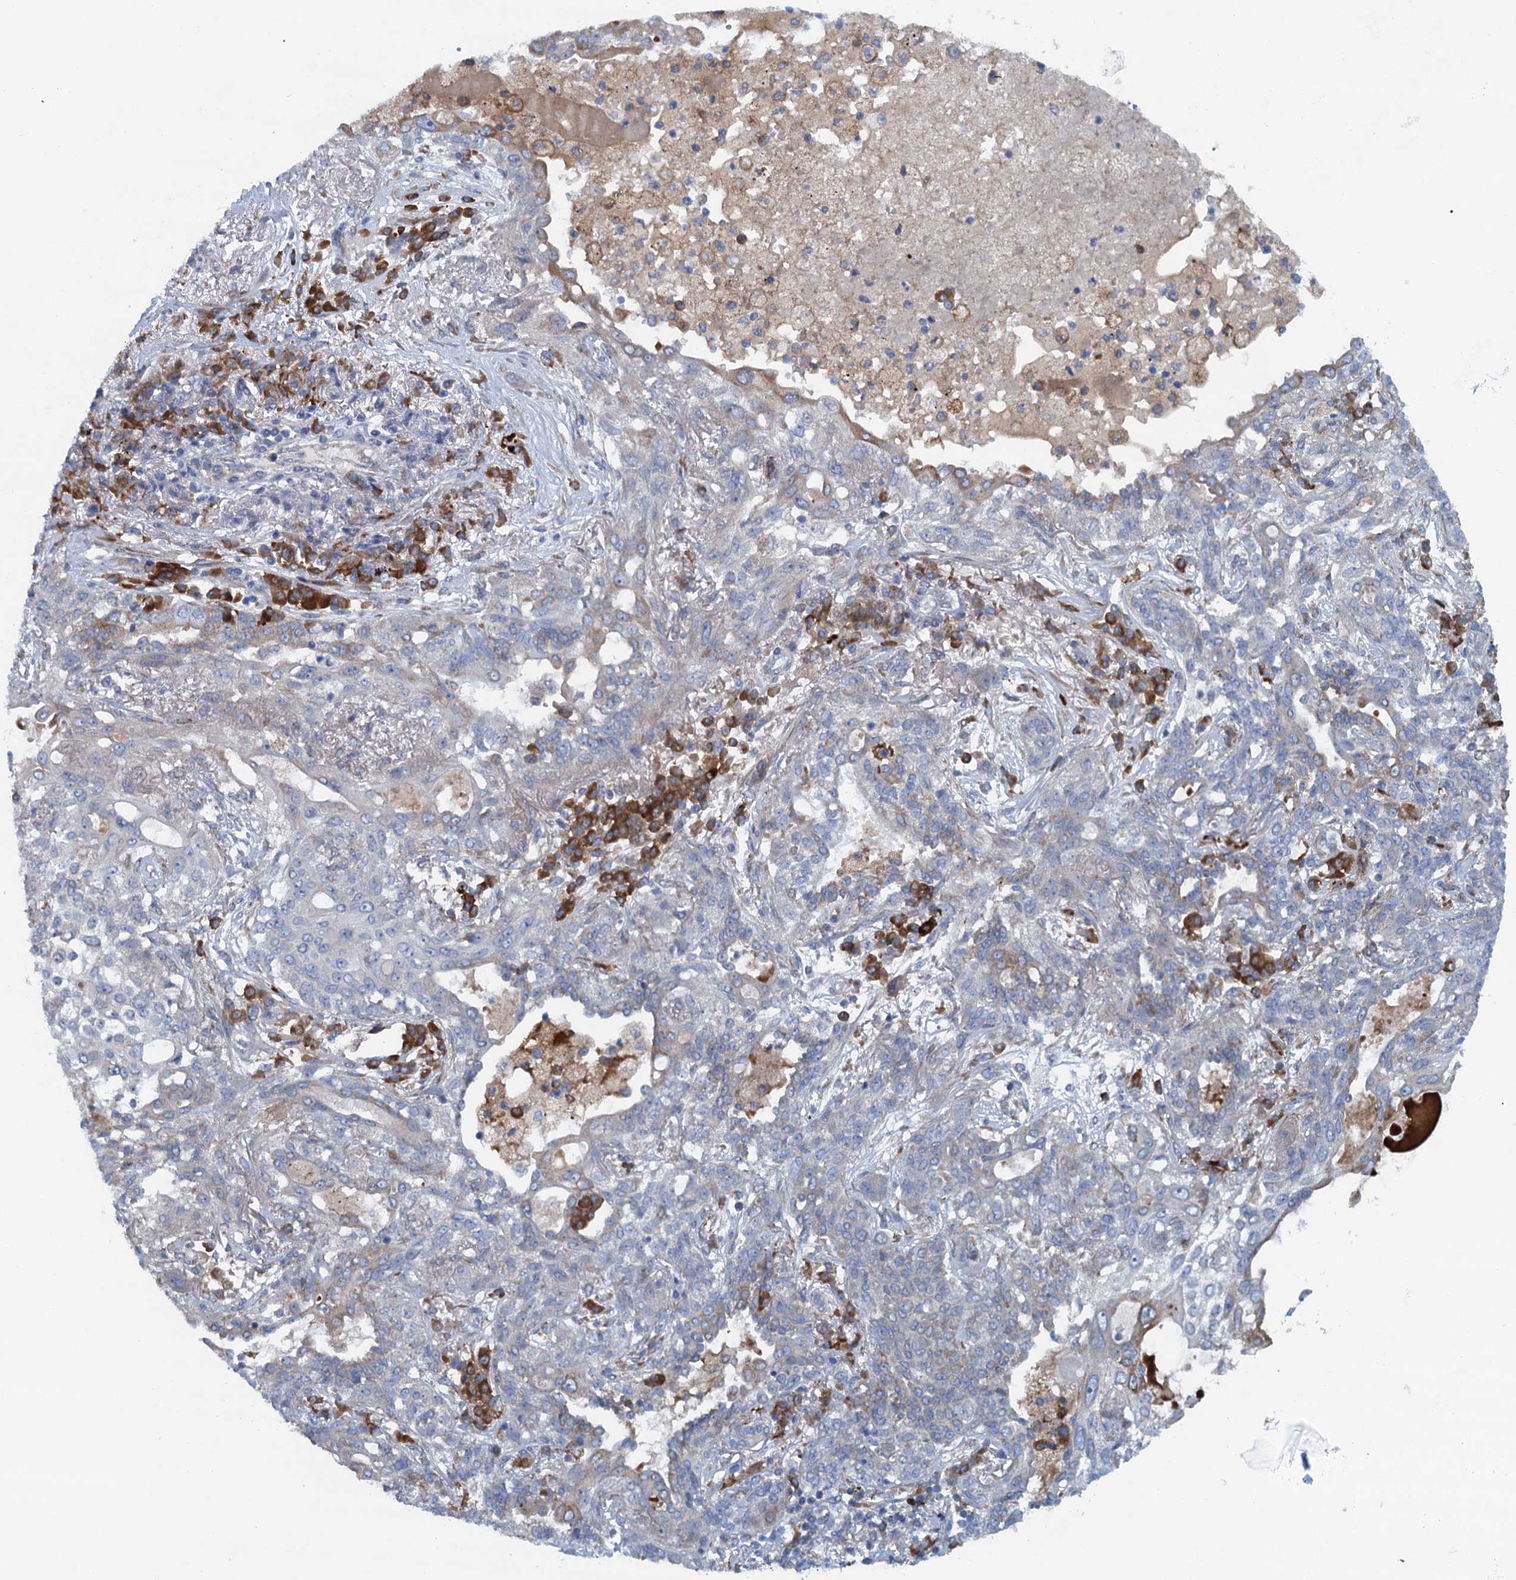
{"staining": {"intensity": "moderate", "quantity": "25%-75%", "location": "cytoplasmic/membranous"}, "tissue": "lung cancer", "cell_type": "Tumor cells", "image_type": "cancer", "snomed": [{"axis": "morphology", "description": "Squamous cell carcinoma, NOS"}, {"axis": "topography", "description": "Lung"}], "caption": "The immunohistochemical stain highlights moderate cytoplasmic/membranous positivity in tumor cells of lung squamous cell carcinoma tissue.", "gene": "MYDGF", "patient": {"sex": "female", "age": 70}}